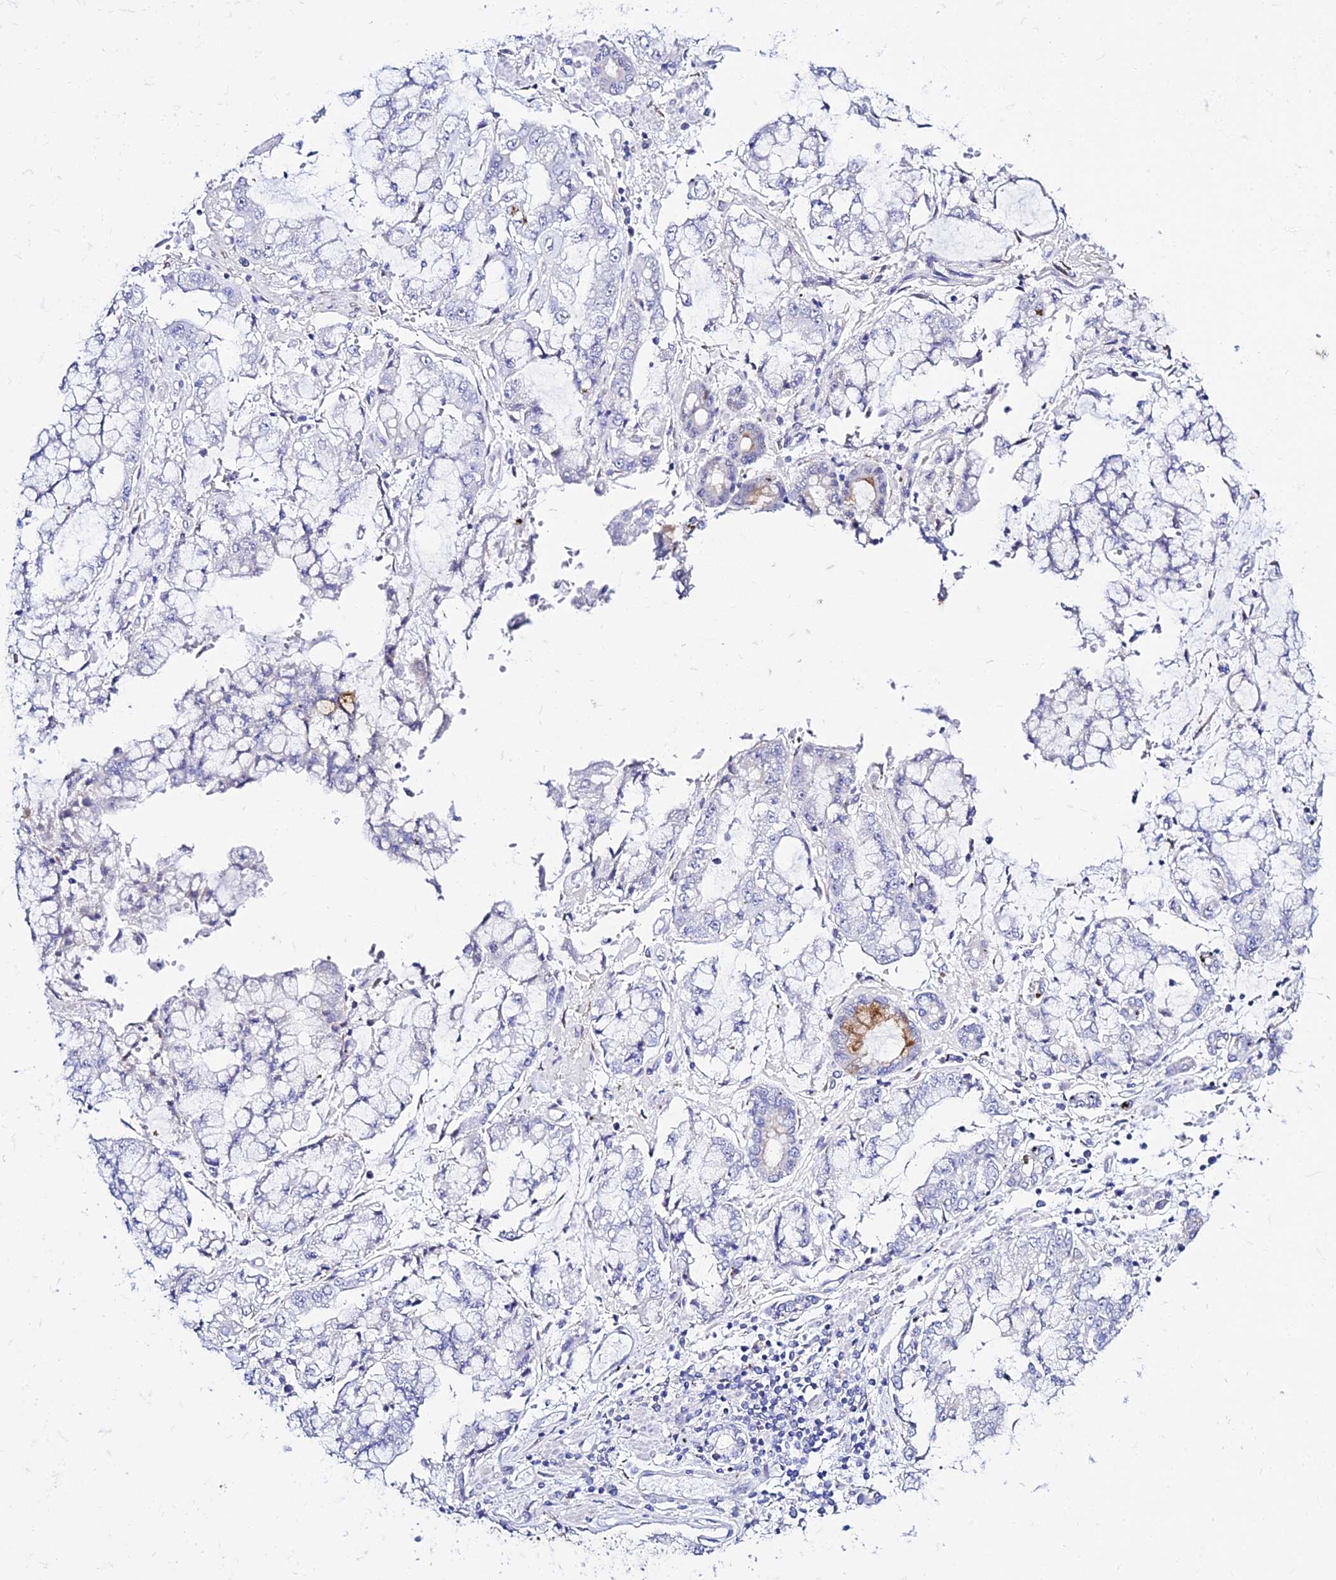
{"staining": {"intensity": "moderate", "quantity": "<25%", "location": "cytoplasmic/membranous"}, "tissue": "stomach cancer", "cell_type": "Tumor cells", "image_type": "cancer", "snomed": [{"axis": "morphology", "description": "Adenocarcinoma, NOS"}, {"axis": "topography", "description": "Stomach"}], "caption": "A high-resolution micrograph shows IHC staining of stomach adenocarcinoma, which reveals moderate cytoplasmic/membranous expression in about <25% of tumor cells. Using DAB (brown) and hematoxylin (blue) stains, captured at high magnification using brightfield microscopy.", "gene": "POFUT2", "patient": {"sex": "male", "age": 76}}